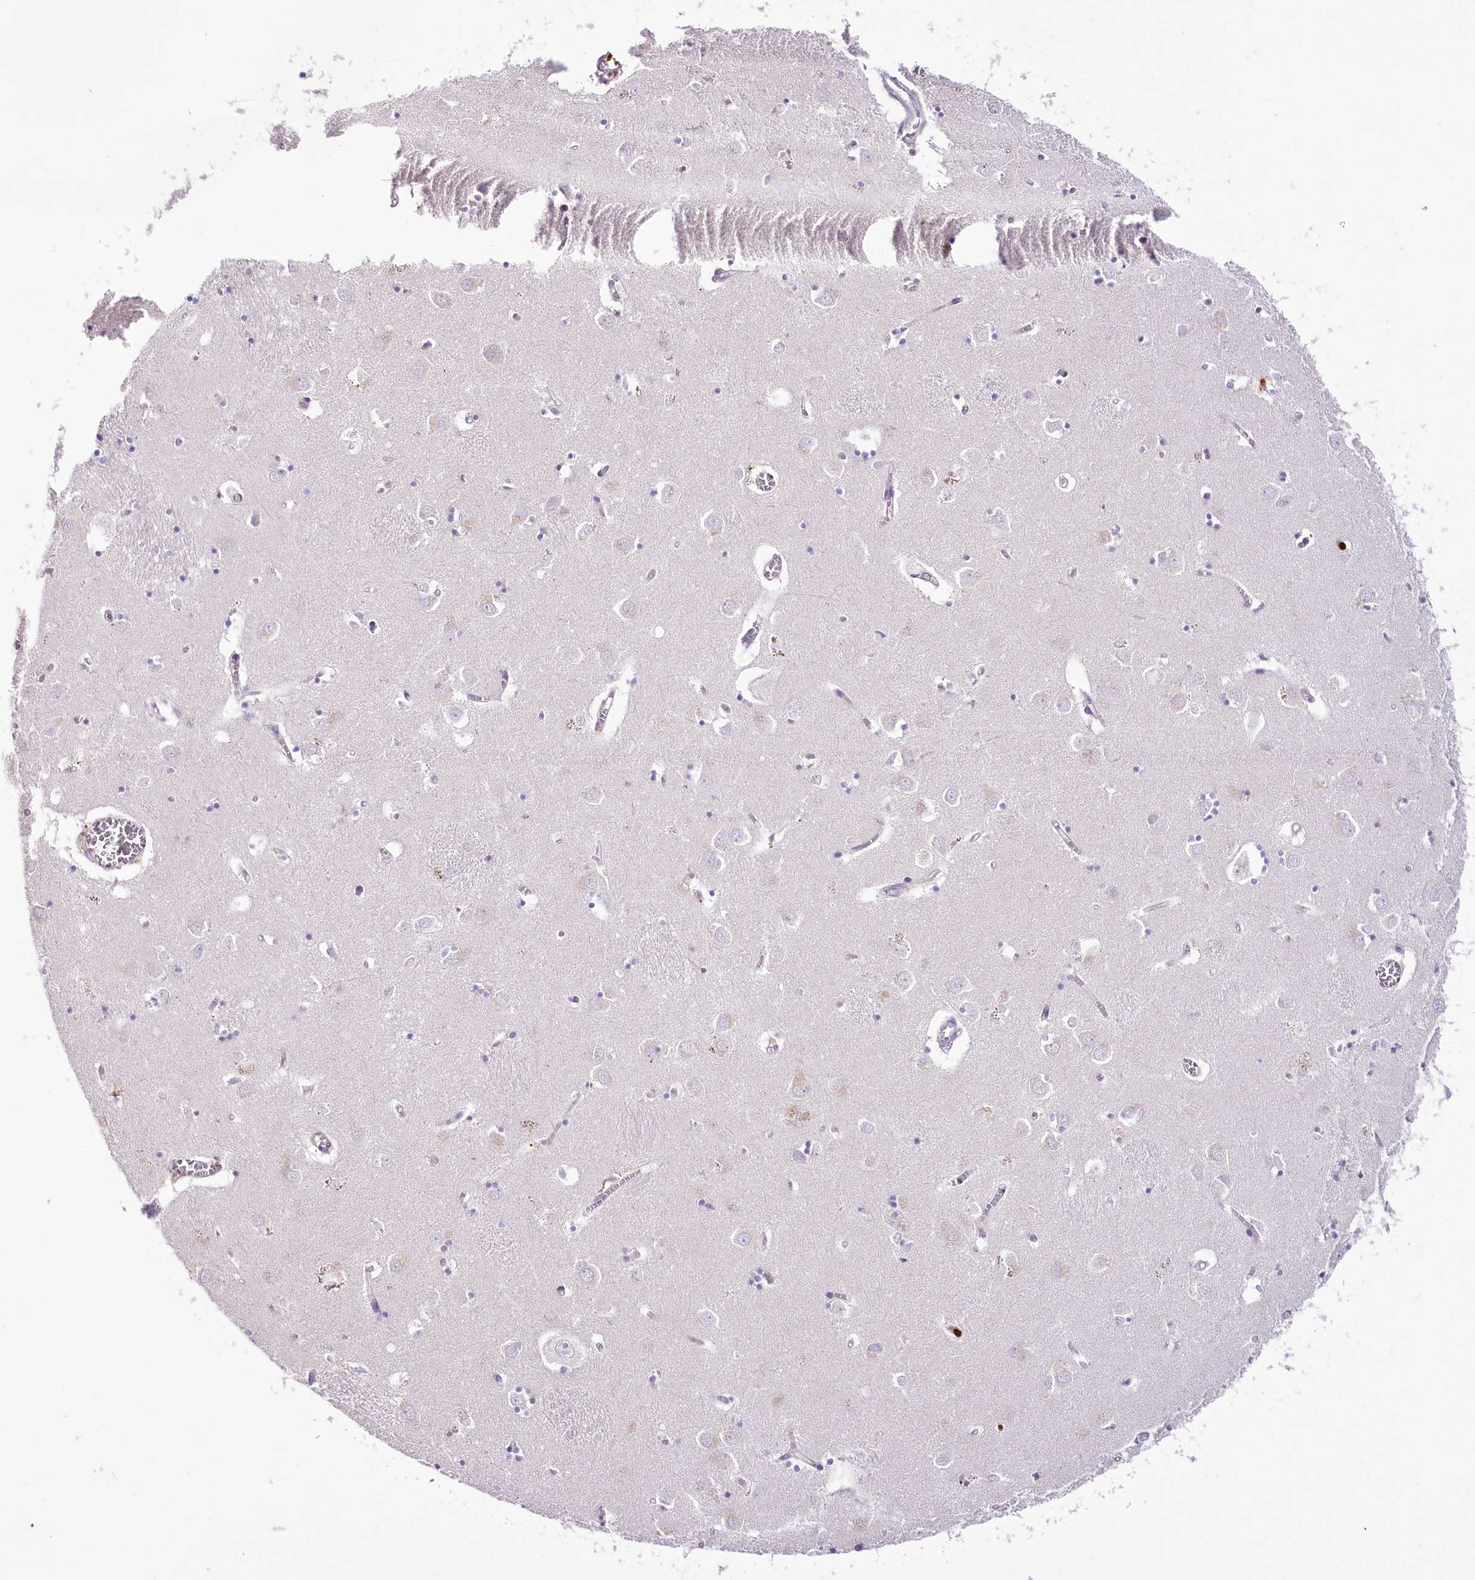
{"staining": {"intensity": "negative", "quantity": "none", "location": "none"}, "tissue": "caudate", "cell_type": "Glial cells", "image_type": "normal", "snomed": [{"axis": "morphology", "description": "Normal tissue, NOS"}, {"axis": "topography", "description": "Lateral ventricle wall"}], "caption": "Immunohistochemistry (IHC) micrograph of unremarkable caudate: caudate stained with DAB reveals no significant protein expression in glial cells. (DAB immunohistochemistry visualized using brightfield microscopy, high magnification).", "gene": "DPYD", "patient": {"sex": "male", "age": 70}}